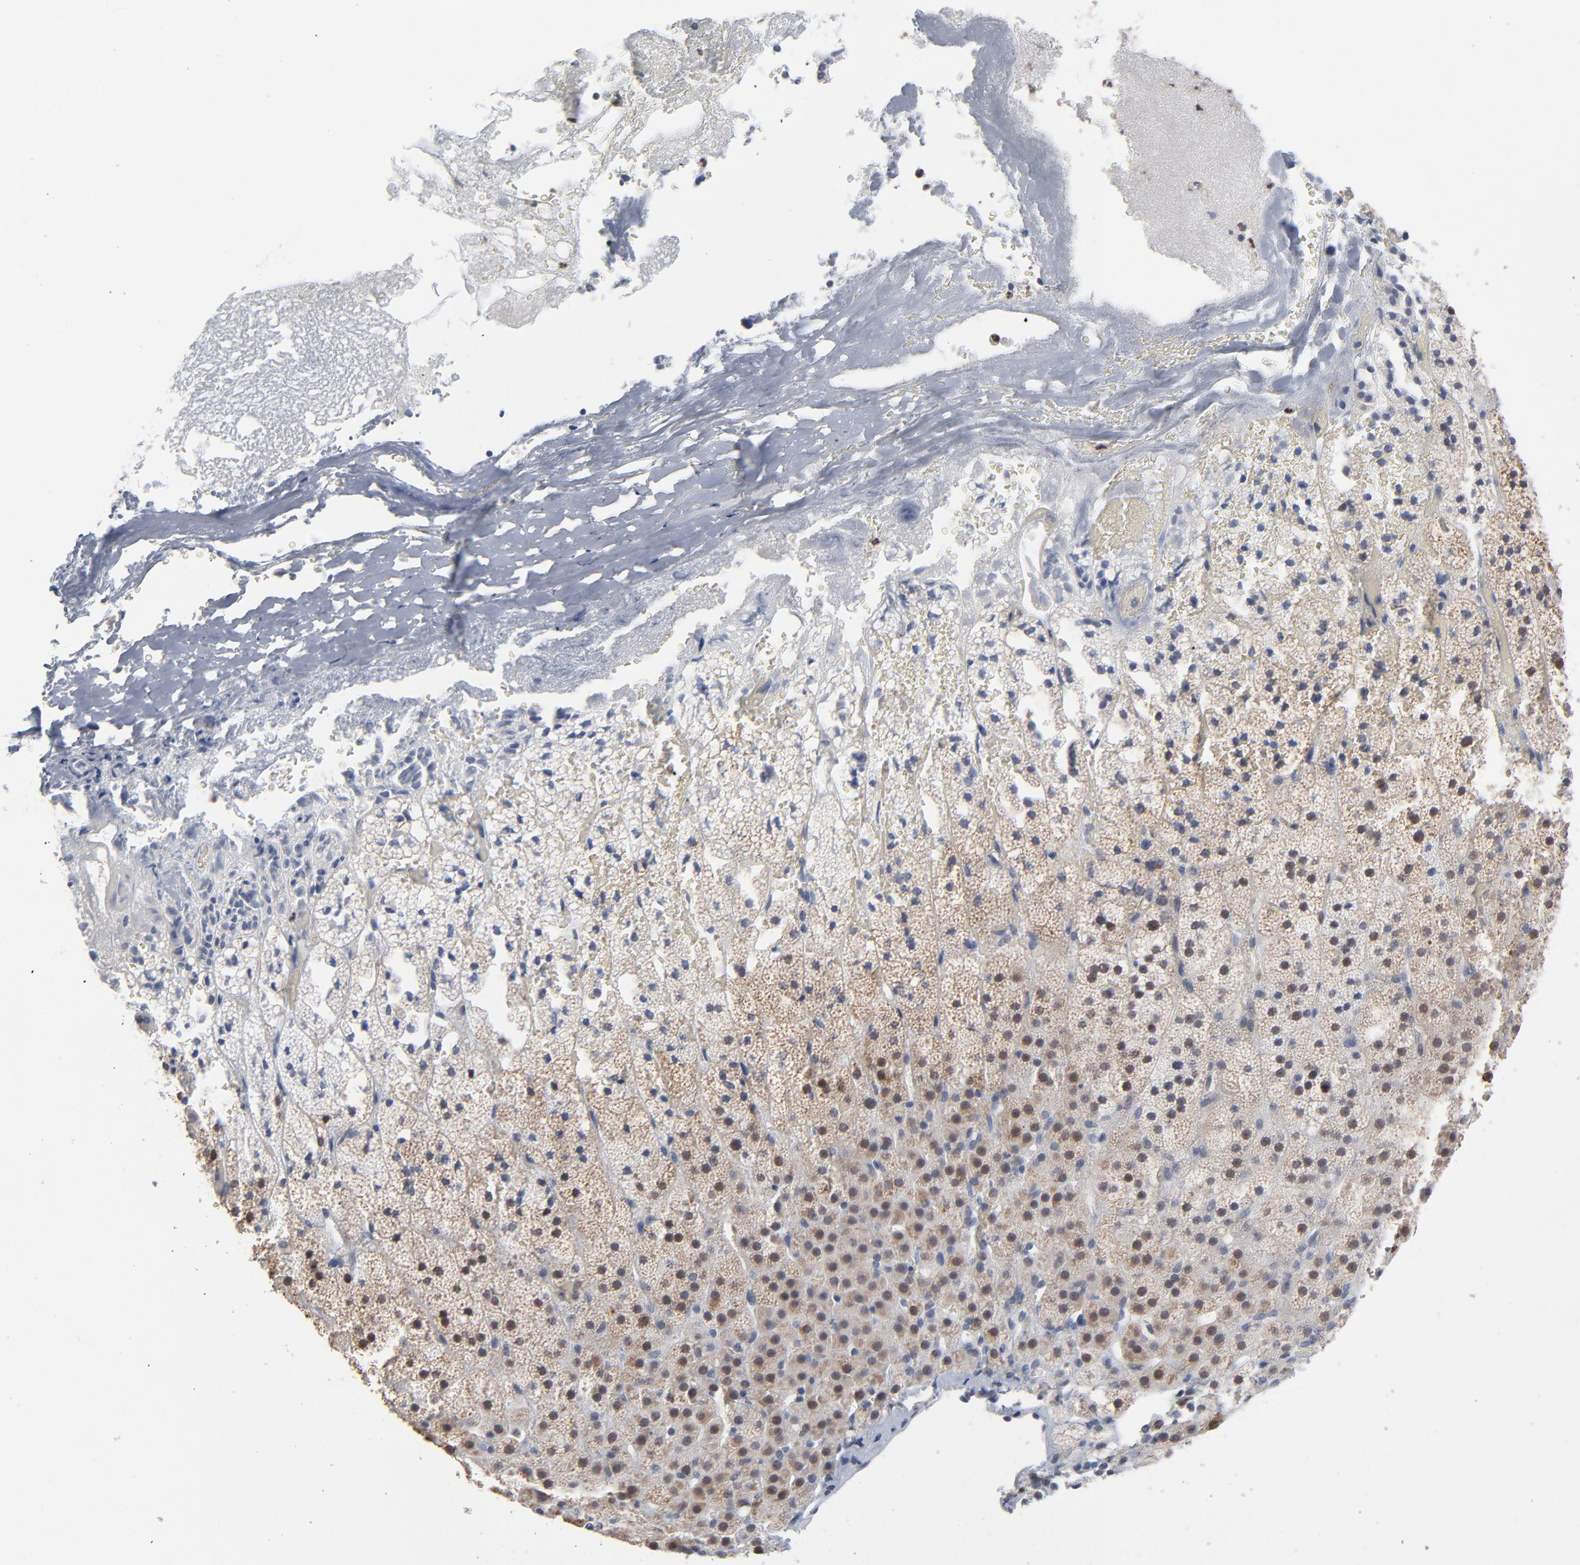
{"staining": {"intensity": "moderate", "quantity": "25%-75%", "location": "cytoplasmic/membranous,nuclear"}, "tissue": "adrenal gland", "cell_type": "Glandular cells", "image_type": "normal", "snomed": [{"axis": "morphology", "description": "Normal tissue, NOS"}, {"axis": "topography", "description": "Adrenal gland"}], "caption": "This is an image of IHC staining of unremarkable adrenal gland, which shows moderate staining in the cytoplasmic/membranous,nuclear of glandular cells.", "gene": "FOXN2", "patient": {"sex": "male", "age": 35}}